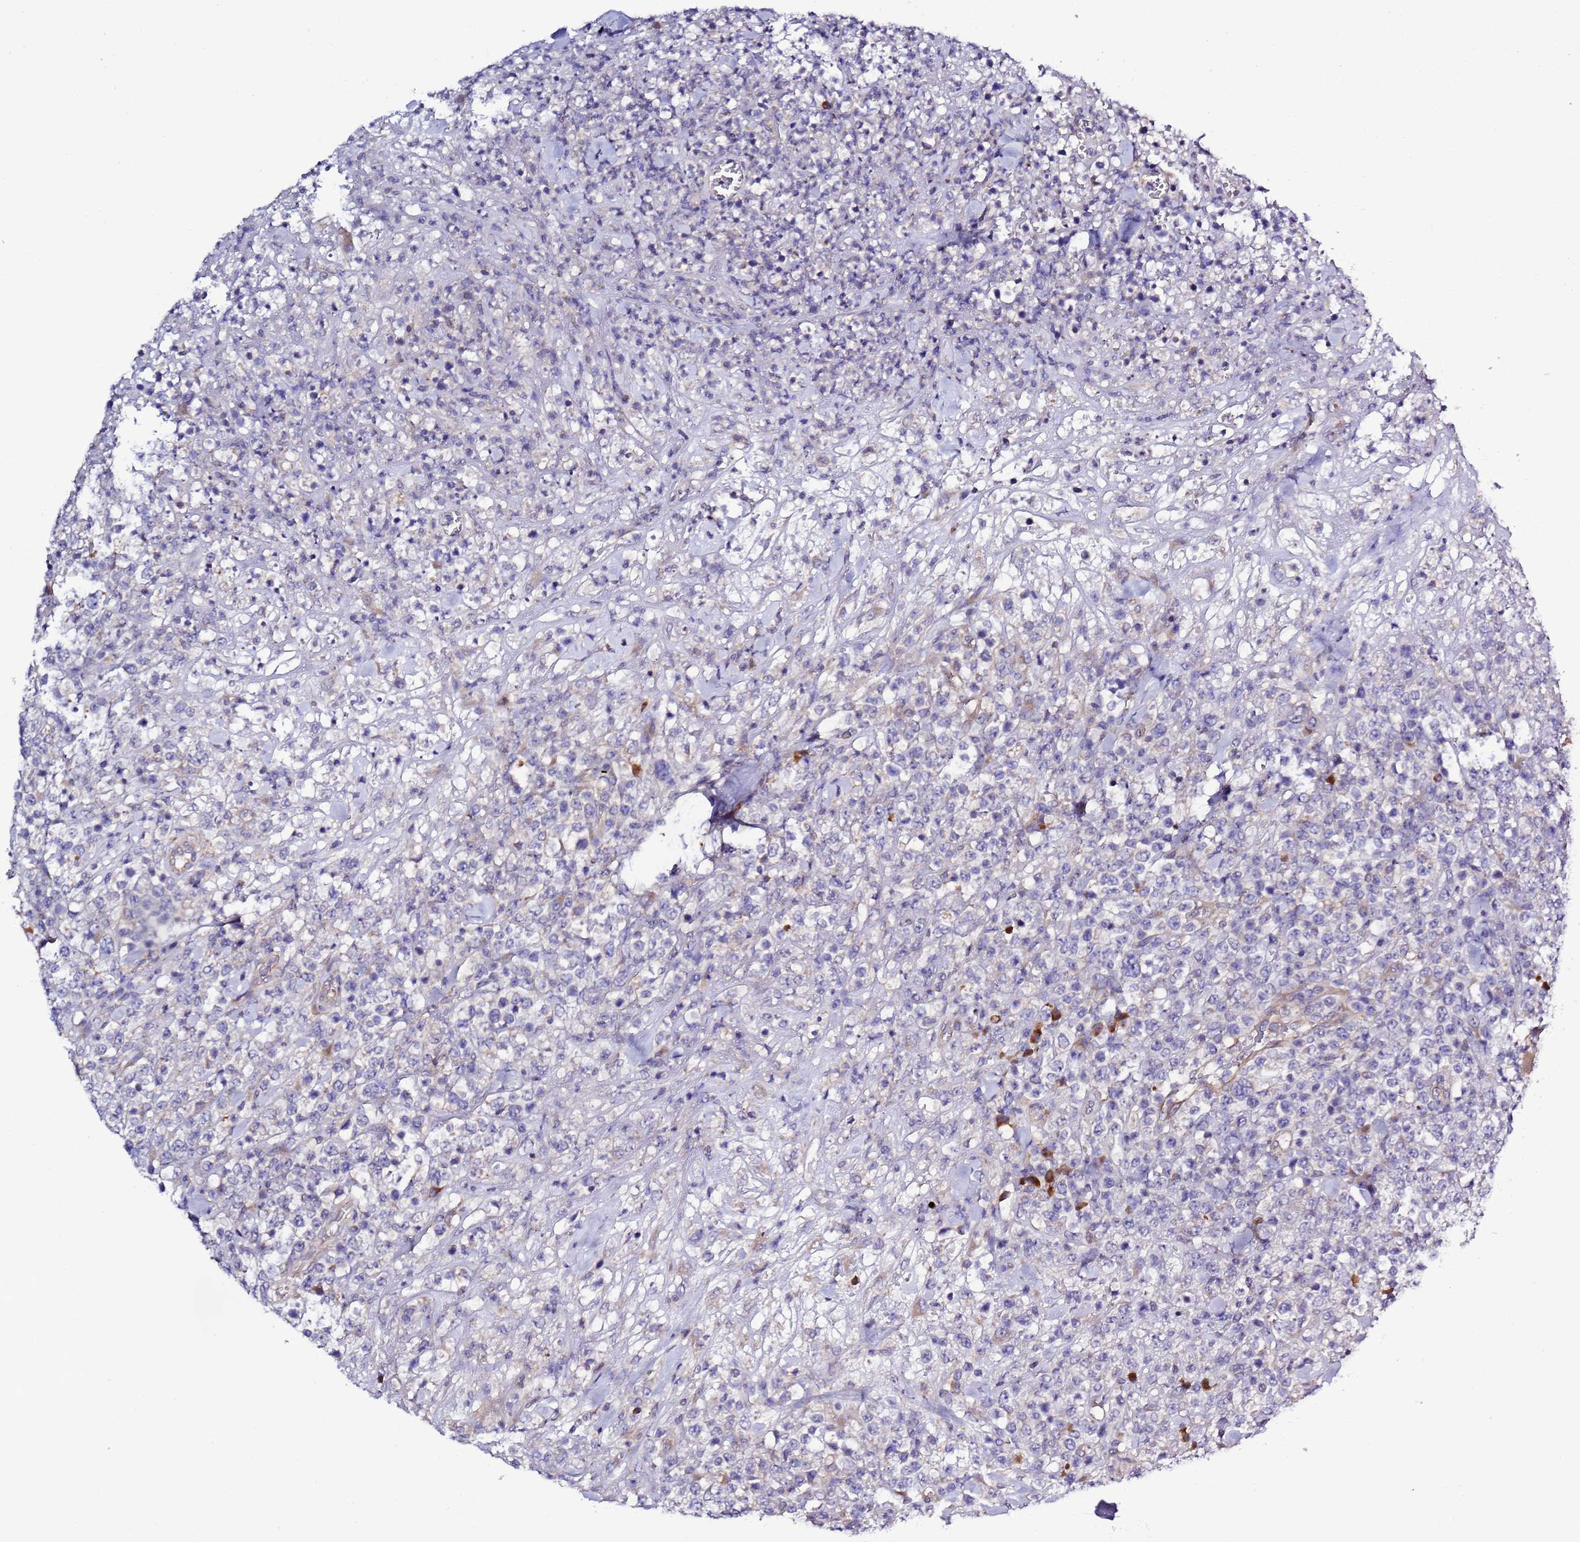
{"staining": {"intensity": "negative", "quantity": "none", "location": "none"}, "tissue": "lymphoma", "cell_type": "Tumor cells", "image_type": "cancer", "snomed": [{"axis": "morphology", "description": "Malignant lymphoma, non-Hodgkin's type, High grade"}, {"axis": "topography", "description": "Colon"}], "caption": "Histopathology image shows no significant protein positivity in tumor cells of malignant lymphoma, non-Hodgkin's type (high-grade). Nuclei are stained in blue.", "gene": "SPCS1", "patient": {"sex": "female", "age": 53}}